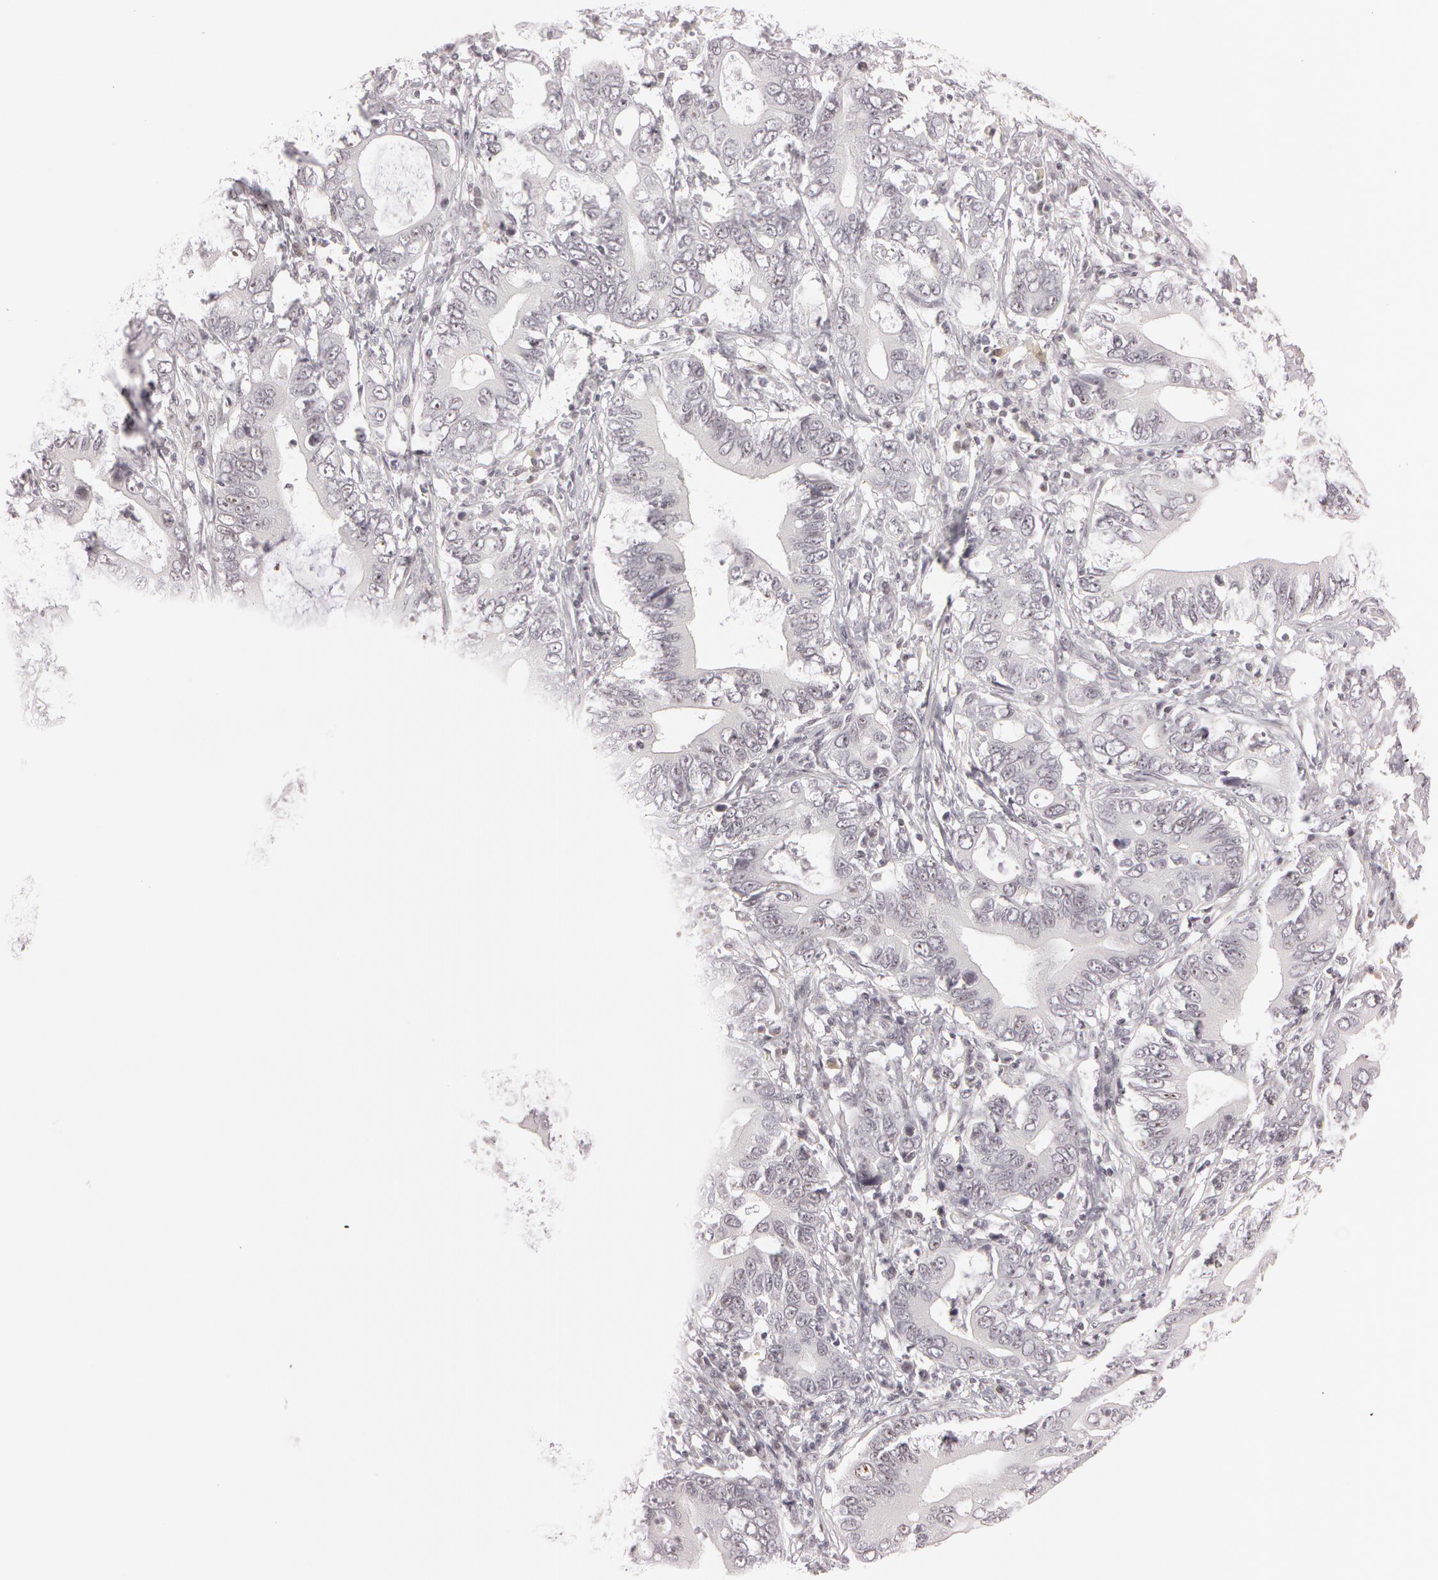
{"staining": {"intensity": "negative", "quantity": "none", "location": "none"}, "tissue": "stomach cancer", "cell_type": "Tumor cells", "image_type": "cancer", "snomed": [{"axis": "morphology", "description": "Adenocarcinoma, NOS"}, {"axis": "topography", "description": "Stomach, upper"}], "caption": "High magnification brightfield microscopy of adenocarcinoma (stomach) stained with DAB (3,3'-diaminobenzidine) (brown) and counterstained with hematoxylin (blue): tumor cells show no significant positivity. (Stains: DAB (3,3'-diaminobenzidine) immunohistochemistry with hematoxylin counter stain, Microscopy: brightfield microscopy at high magnification).", "gene": "FBL", "patient": {"sex": "male", "age": 63}}